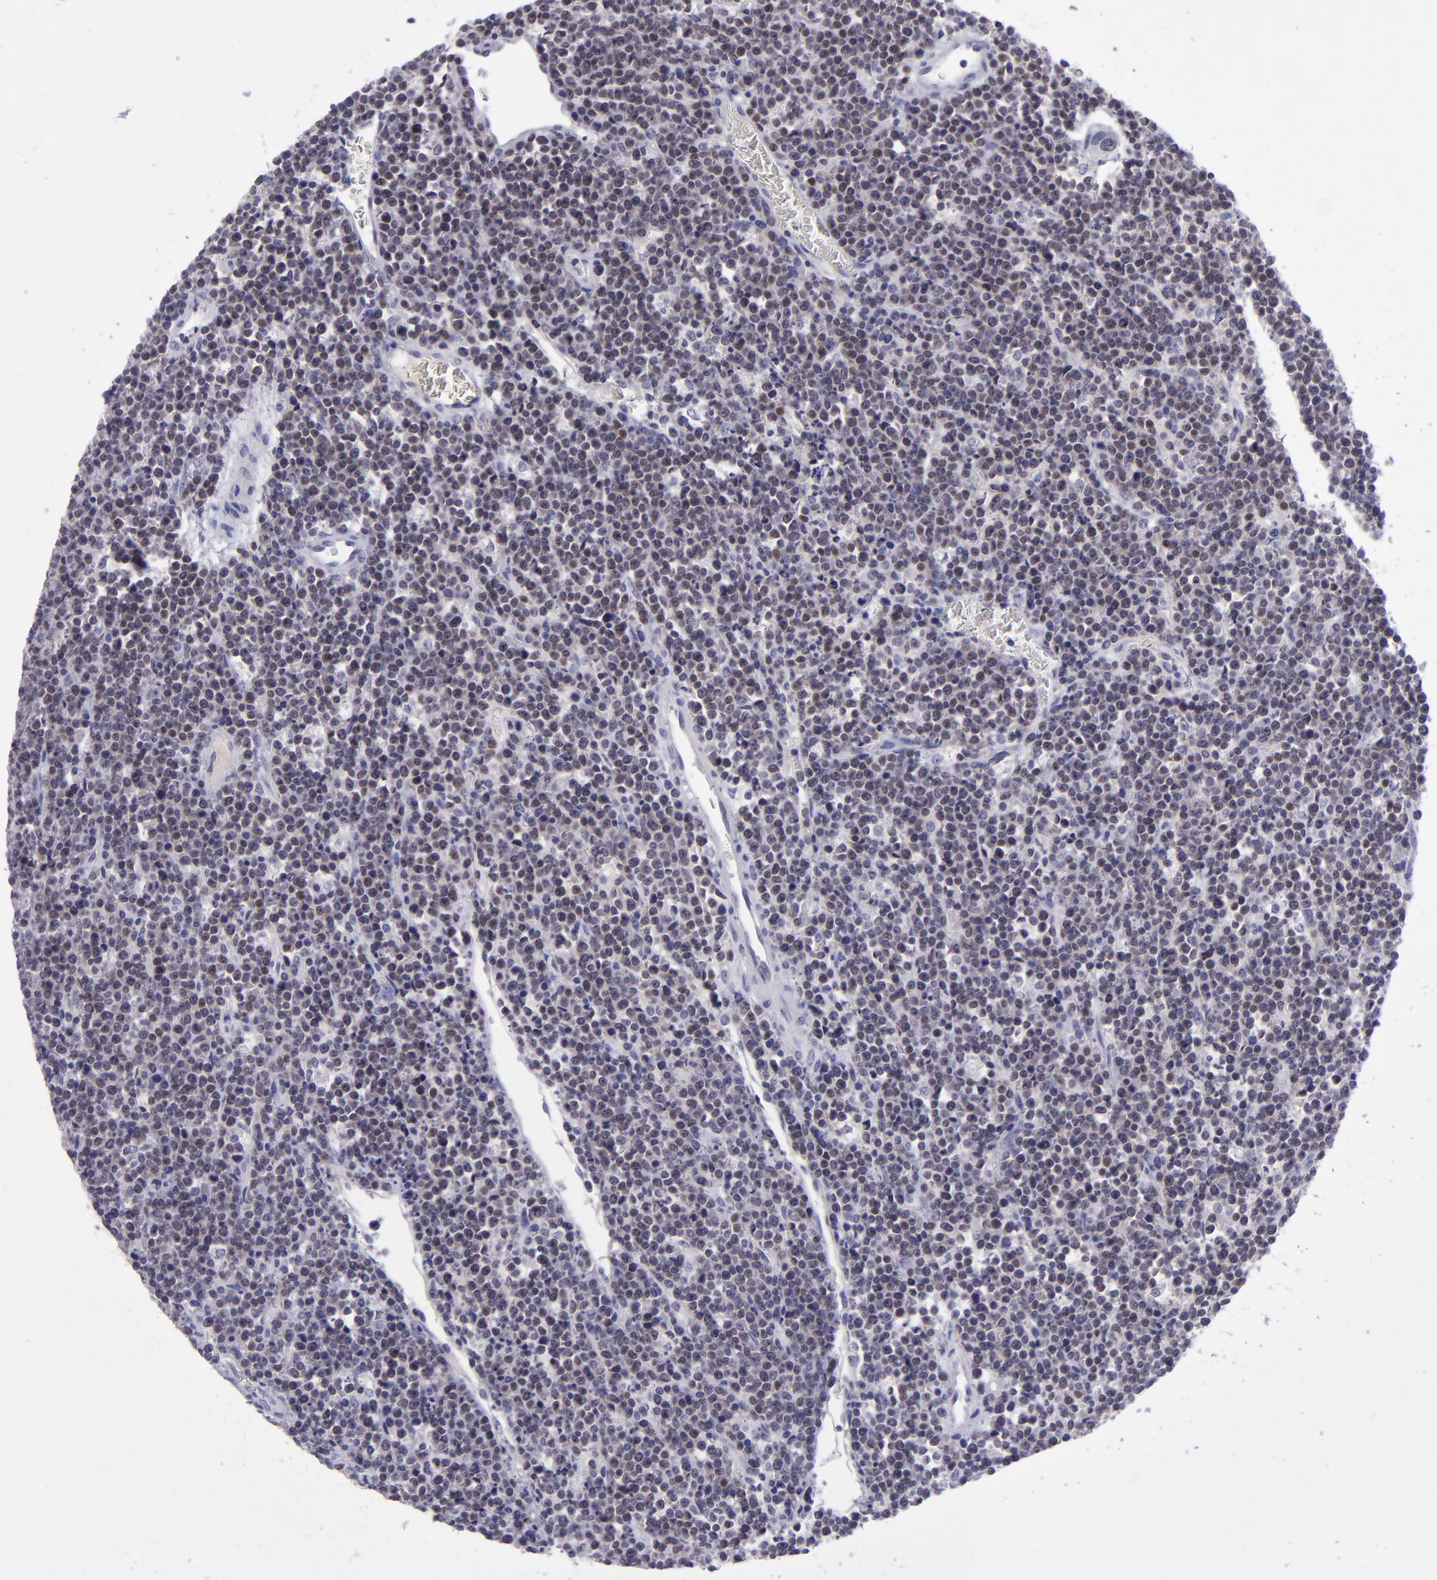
{"staining": {"intensity": "weak", "quantity": ">75%", "location": "nuclear"}, "tissue": "lymphoma", "cell_type": "Tumor cells", "image_type": "cancer", "snomed": [{"axis": "morphology", "description": "Malignant lymphoma, non-Hodgkin's type, High grade"}, {"axis": "topography", "description": "Ovary"}], "caption": "Human lymphoma stained with a protein marker demonstrates weak staining in tumor cells.", "gene": "POU2F2", "patient": {"sex": "female", "age": 56}}